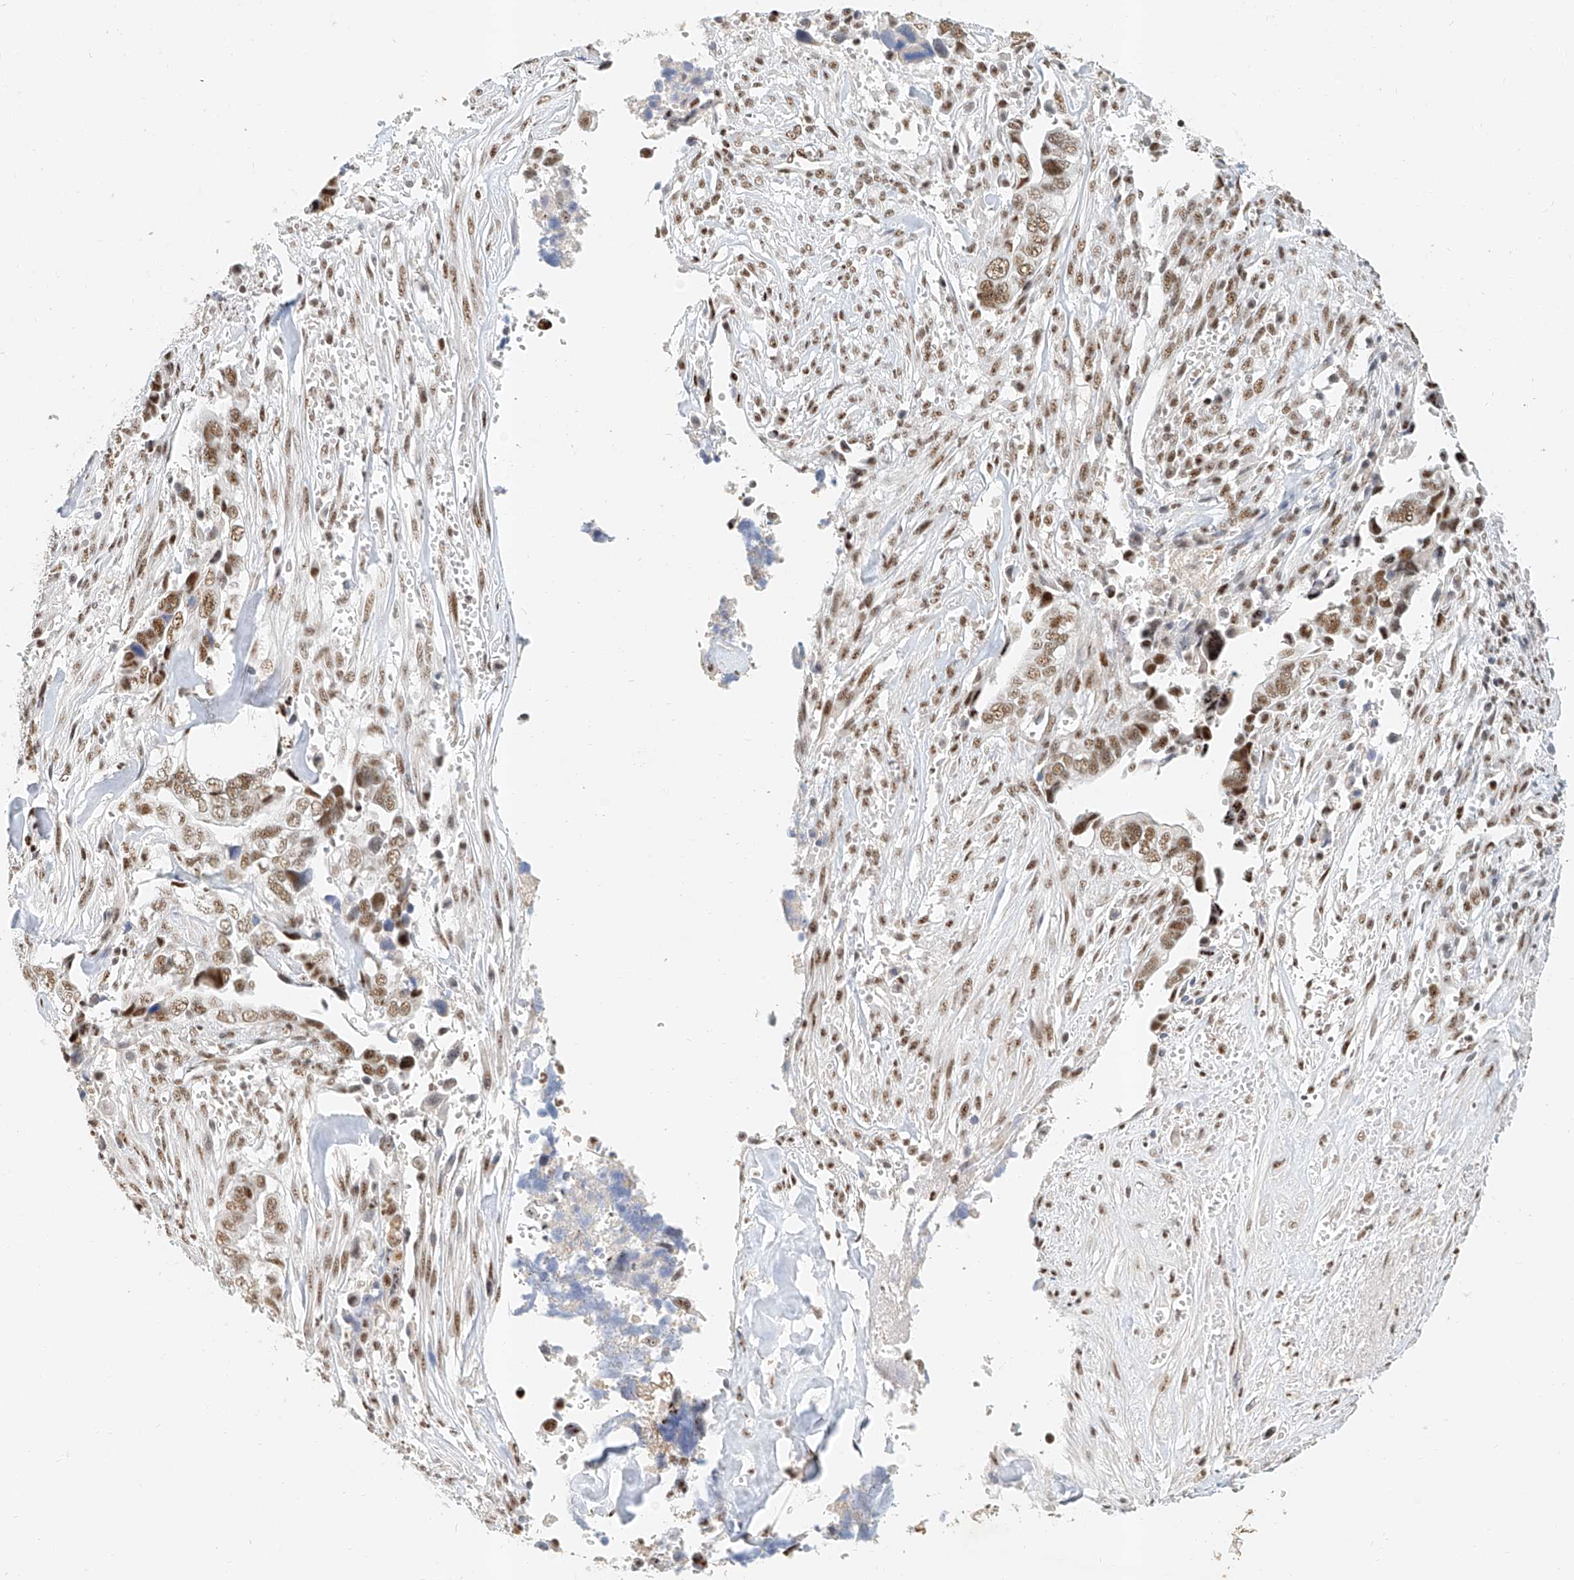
{"staining": {"intensity": "moderate", "quantity": ">75%", "location": "nuclear"}, "tissue": "liver cancer", "cell_type": "Tumor cells", "image_type": "cancer", "snomed": [{"axis": "morphology", "description": "Cholangiocarcinoma"}, {"axis": "topography", "description": "Liver"}], "caption": "Immunohistochemical staining of human cholangiocarcinoma (liver) reveals medium levels of moderate nuclear positivity in approximately >75% of tumor cells. (DAB IHC with brightfield microscopy, high magnification).", "gene": "CXorf58", "patient": {"sex": "female", "age": 79}}